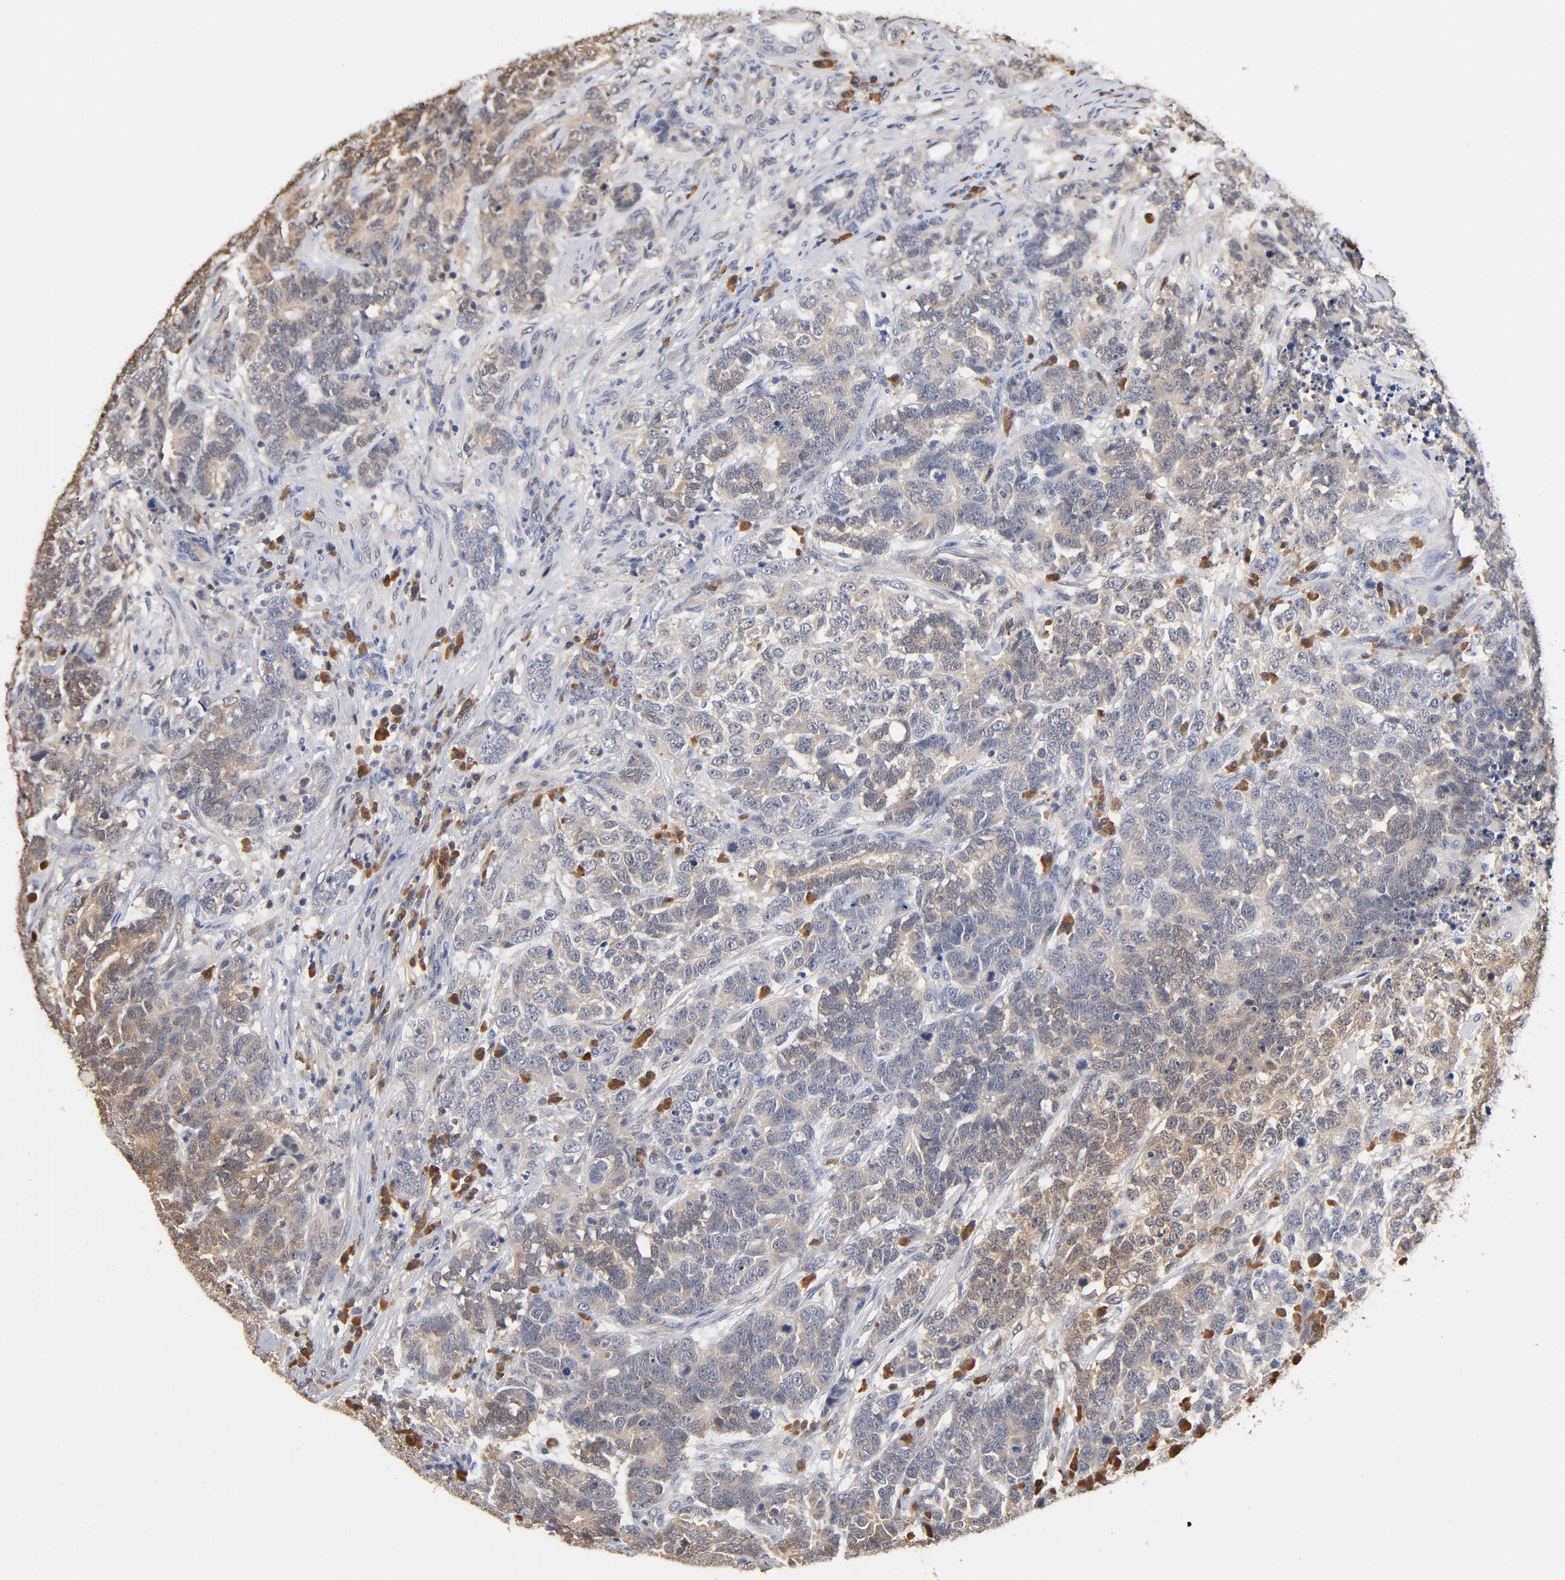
{"staining": {"intensity": "weak", "quantity": "25%-75%", "location": "cytoplasmic/membranous"}, "tissue": "testis cancer", "cell_type": "Tumor cells", "image_type": "cancer", "snomed": [{"axis": "morphology", "description": "Carcinoma, Embryonal, NOS"}, {"axis": "topography", "description": "Testis"}], "caption": "IHC (DAB) staining of testis embryonal carcinoma exhibits weak cytoplasmic/membranous protein staining in approximately 25%-75% of tumor cells. (brown staining indicates protein expression, while blue staining denotes nuclei).", "gene": "MIF", "patient": {"sex": "male", "age": 26}}